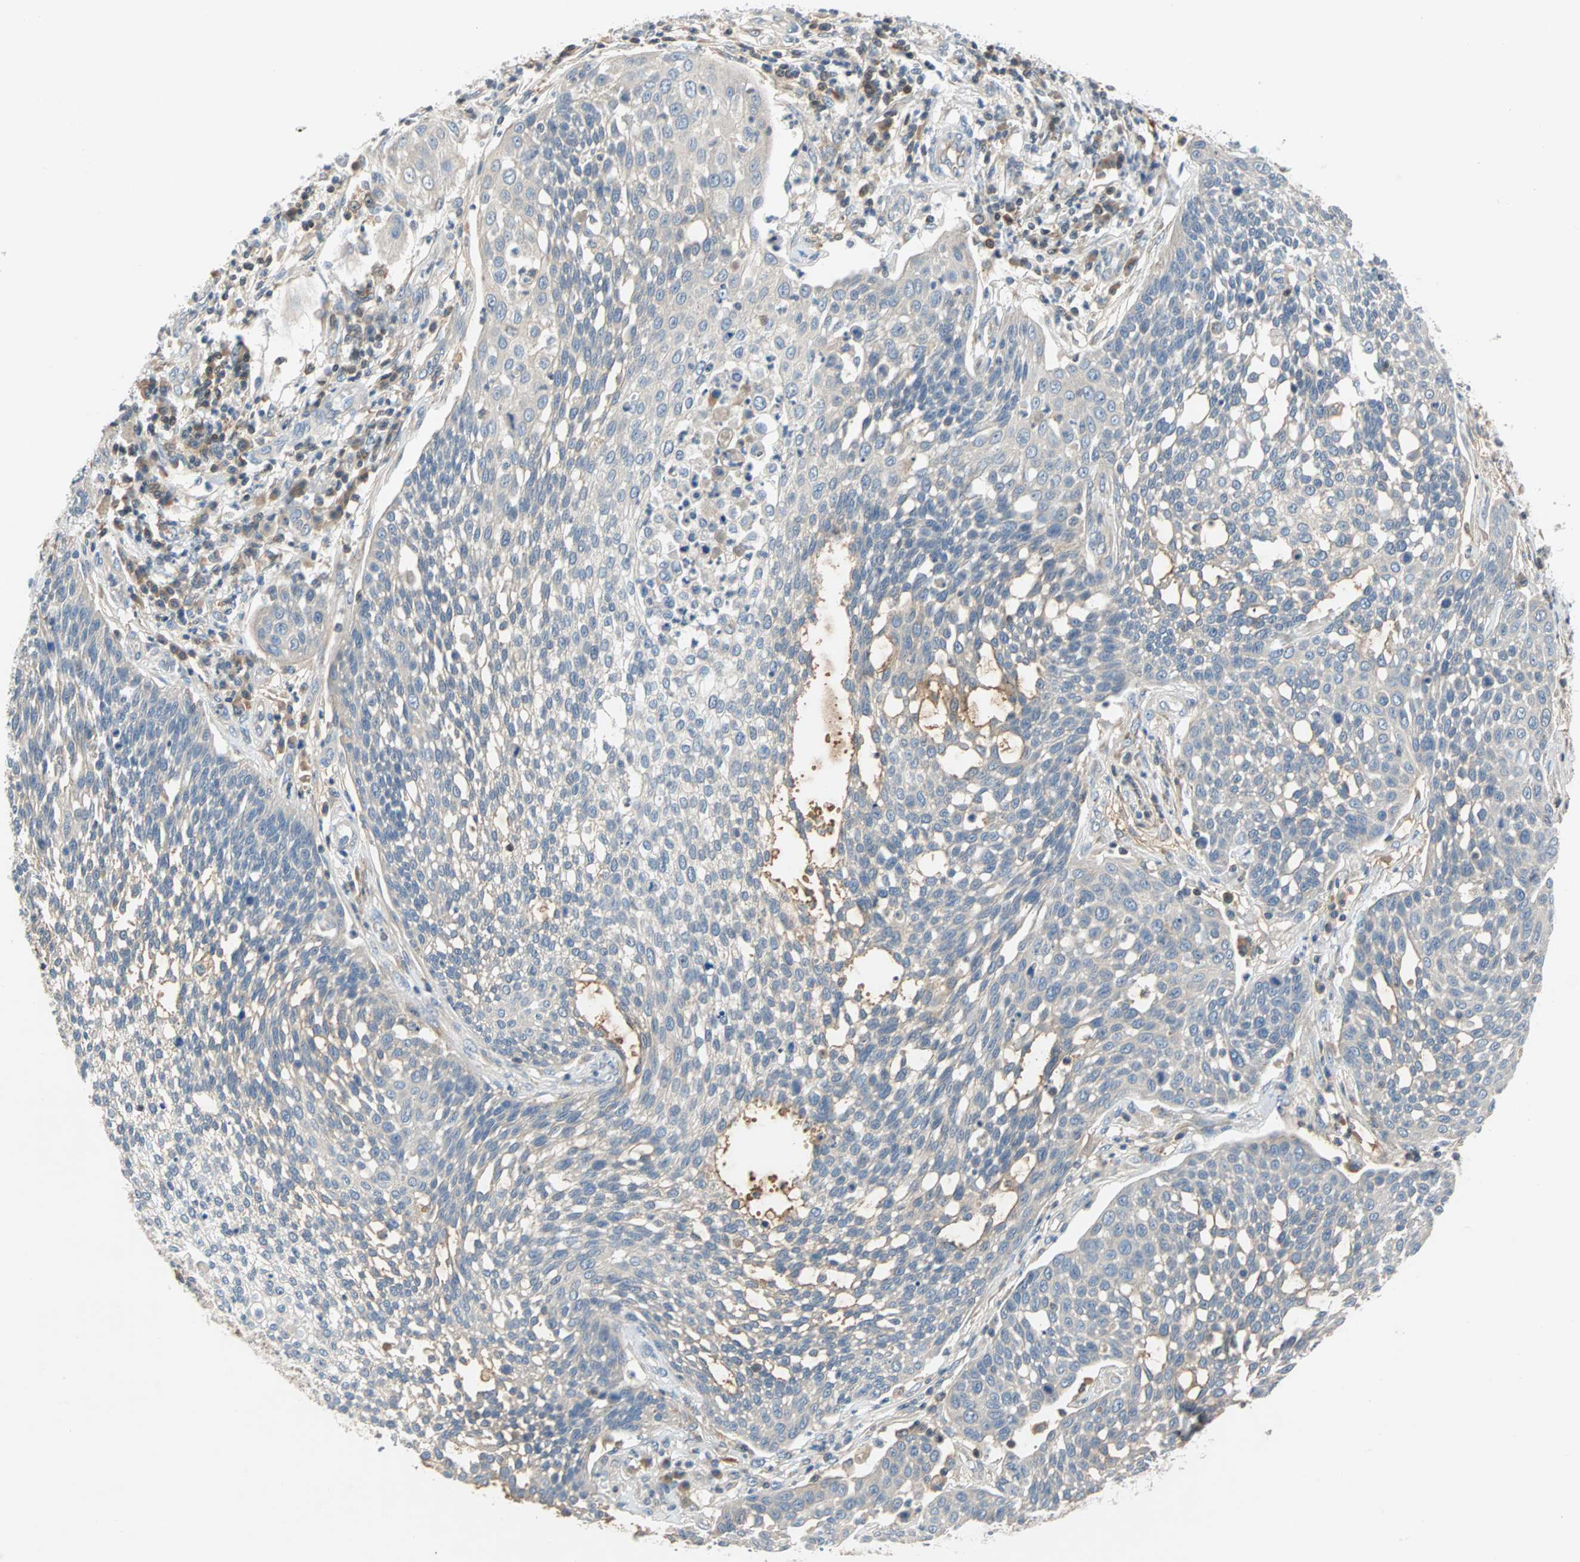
{"staining": {"intensity": "negative", "quantity": "none", "location": "none"}, "tissue": "cervical cancer", "cell_type": "Tumor cells", "image_type": "cancer", "snomed": [{"axis": "morphology", "description": "Squamous cell carcinoma, NOS"}, {"axis": "topography", "description": "Cervix"}], "caption": "Immunohistochemical staining of cervical cancer (squamous cell carcinoma) demonstrates no significant positivity in tumor cells.", "gene": "MAP4K1", "patient": {"sex": "female", "age": 34}}